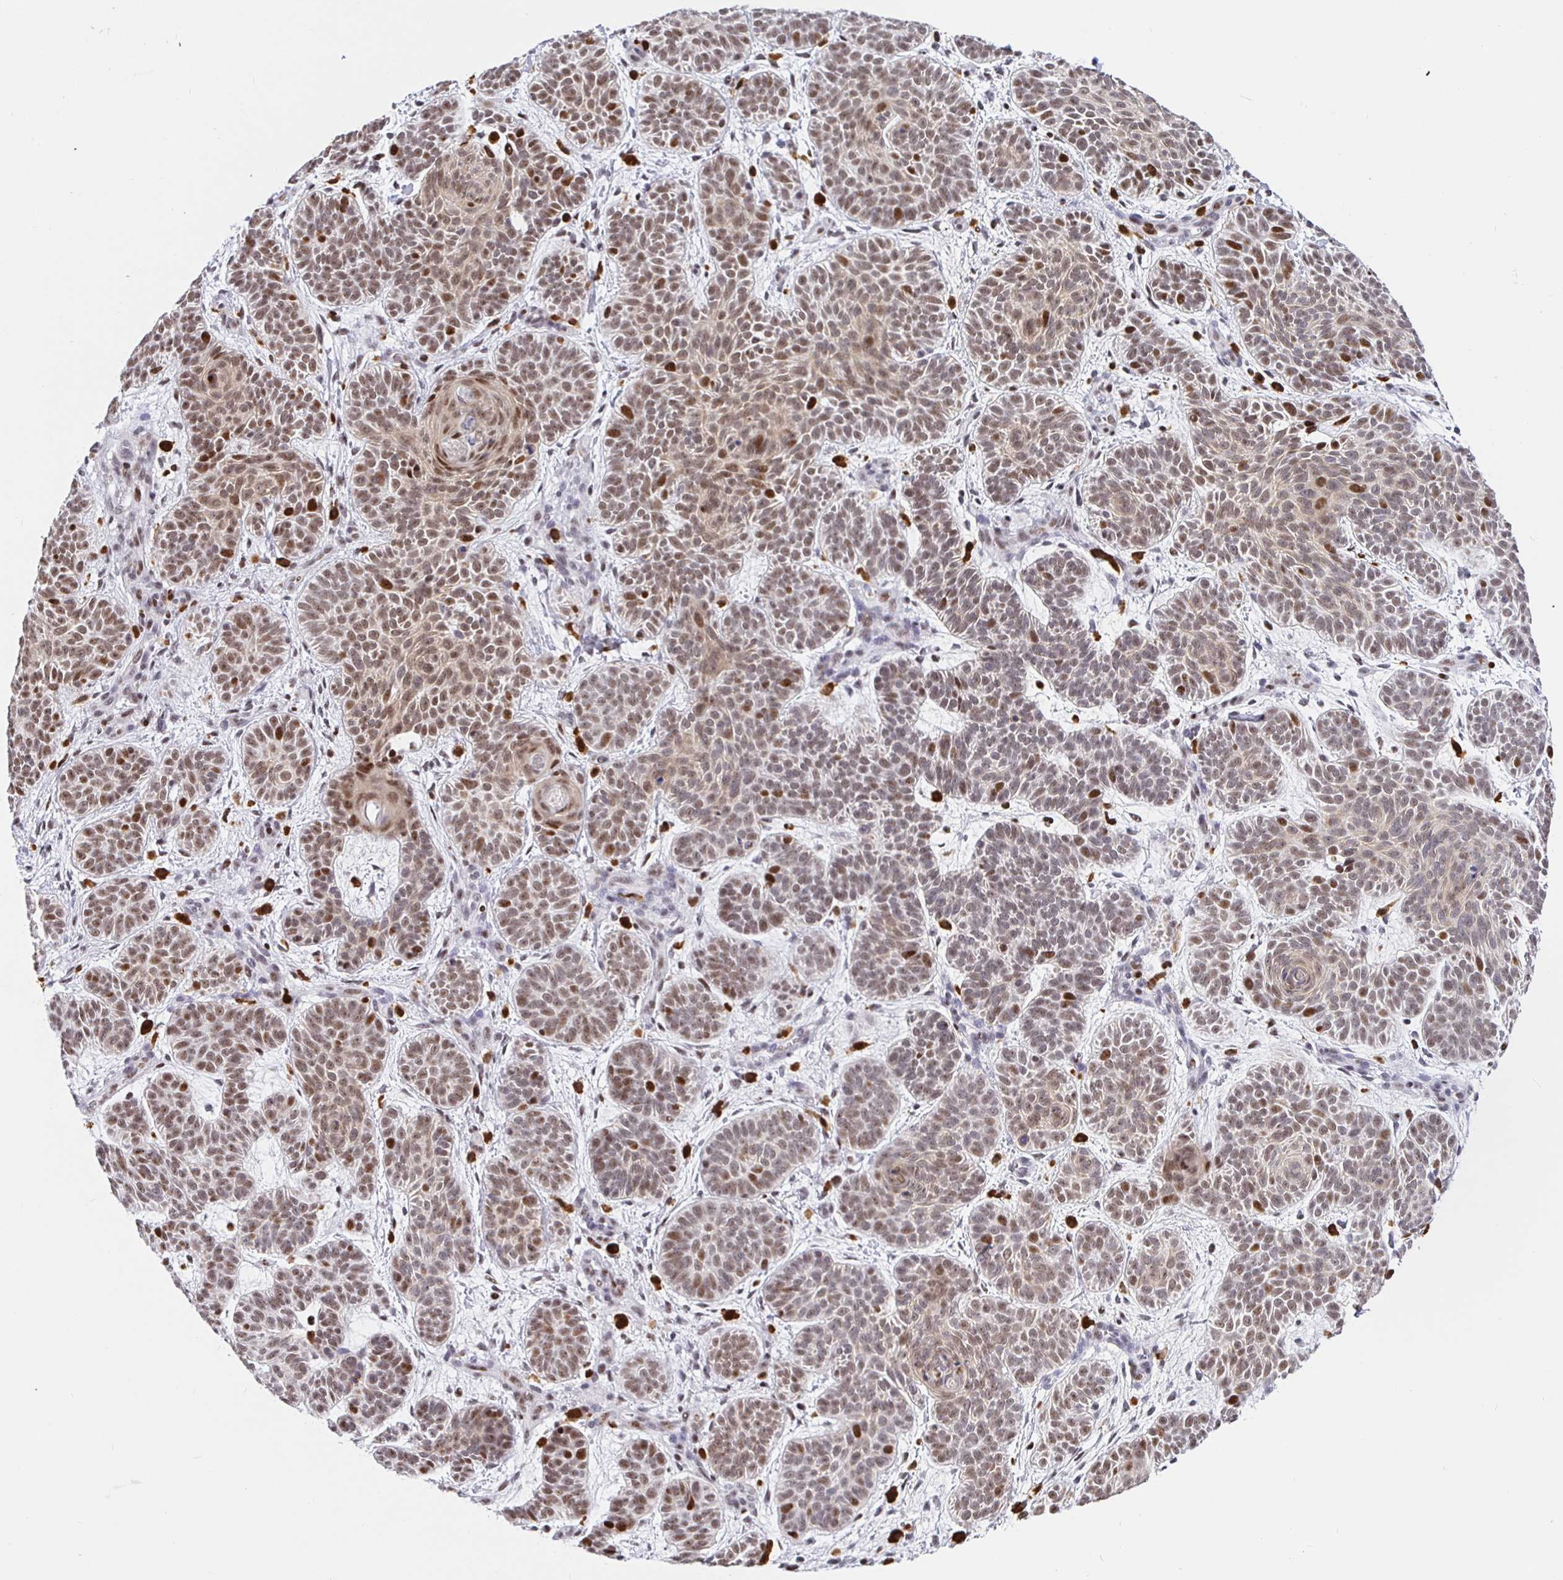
{"staining": {"intensity": "moderate", "quantity": "25%-75%", "location": "nuclear"}, "tissue": "skin cancer", "cell_type": "Tumor cells", "image_type": "cancer", "snomed": [{"axis": "morphology", "description": "Basal cell carcinoma"}, {"axis": "topography", "description": "Skin"}], "caption": "Immunohistochemical staining of human skin cancer reveals medium levels of moderate nuclear expression in about 25%-75% of tumor cells.", "gene": "SETD5", "patient": {"sex": "female", "age": 82}}